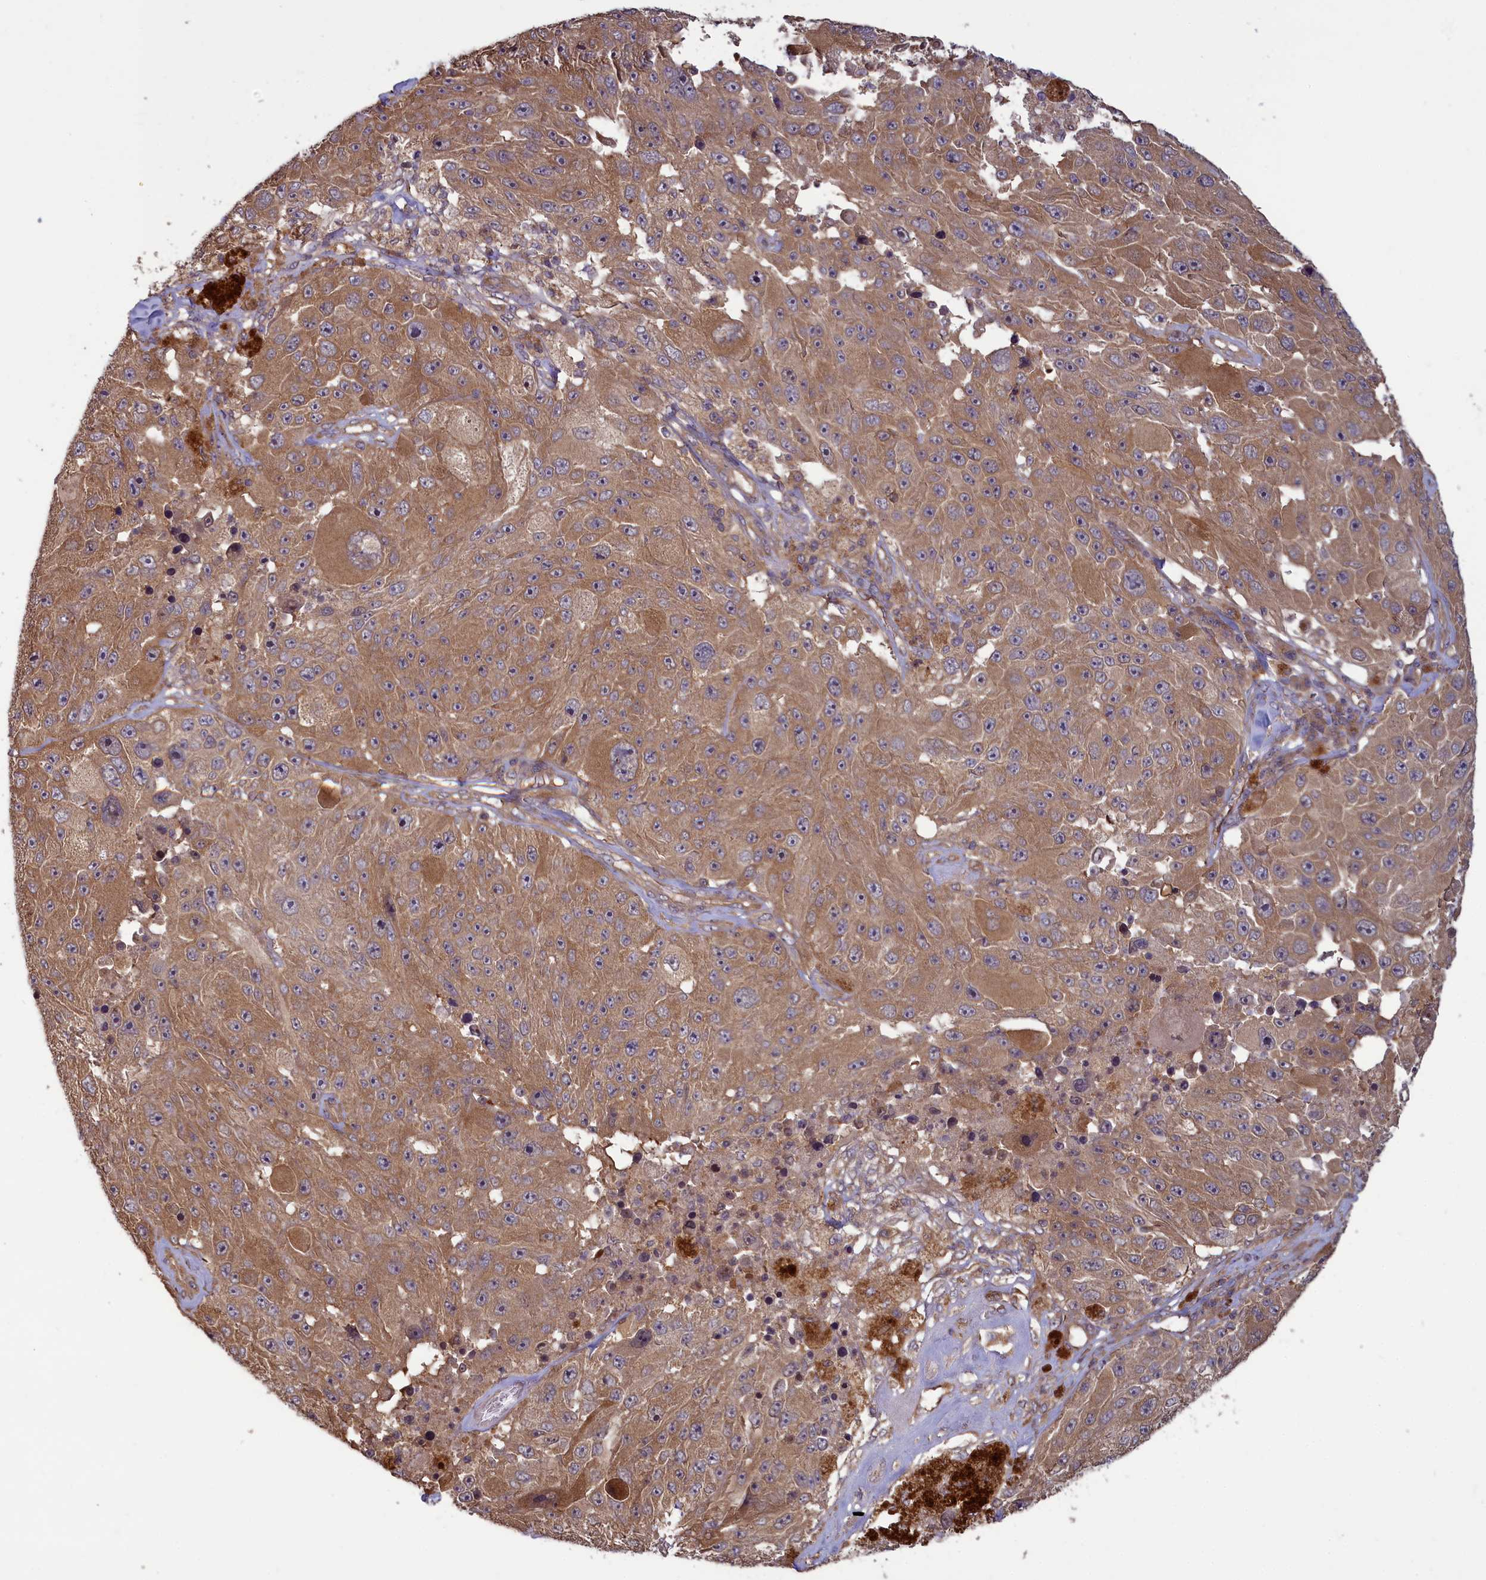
{"staining": {"intensity": "moderate", "quantity": ">75%", "location": "cytoplasmic/membranous"}, "tissue": "melanoma", "cell_type": "Tumor cells", "image_type": "cancer", "snomed": [{"axis": "morphology", "description": "Malignant melanoma, Metastatic site"}, {"axis": "topography", "description": "Lymph node"}], "caption": "Immunohistochemistry (IHC) micrograph of neoplastic tissue: human melanoma stained using immunohistochemistry (IHC) reveals medium levels of moderate protein expression localized specifically in the cytoplasmic/membranous of tumor cells, appearing as a cytoplasmic/membranous brown color.", "gene": "CIAO2B", "patient": {"sex": "male", "age": 62}}